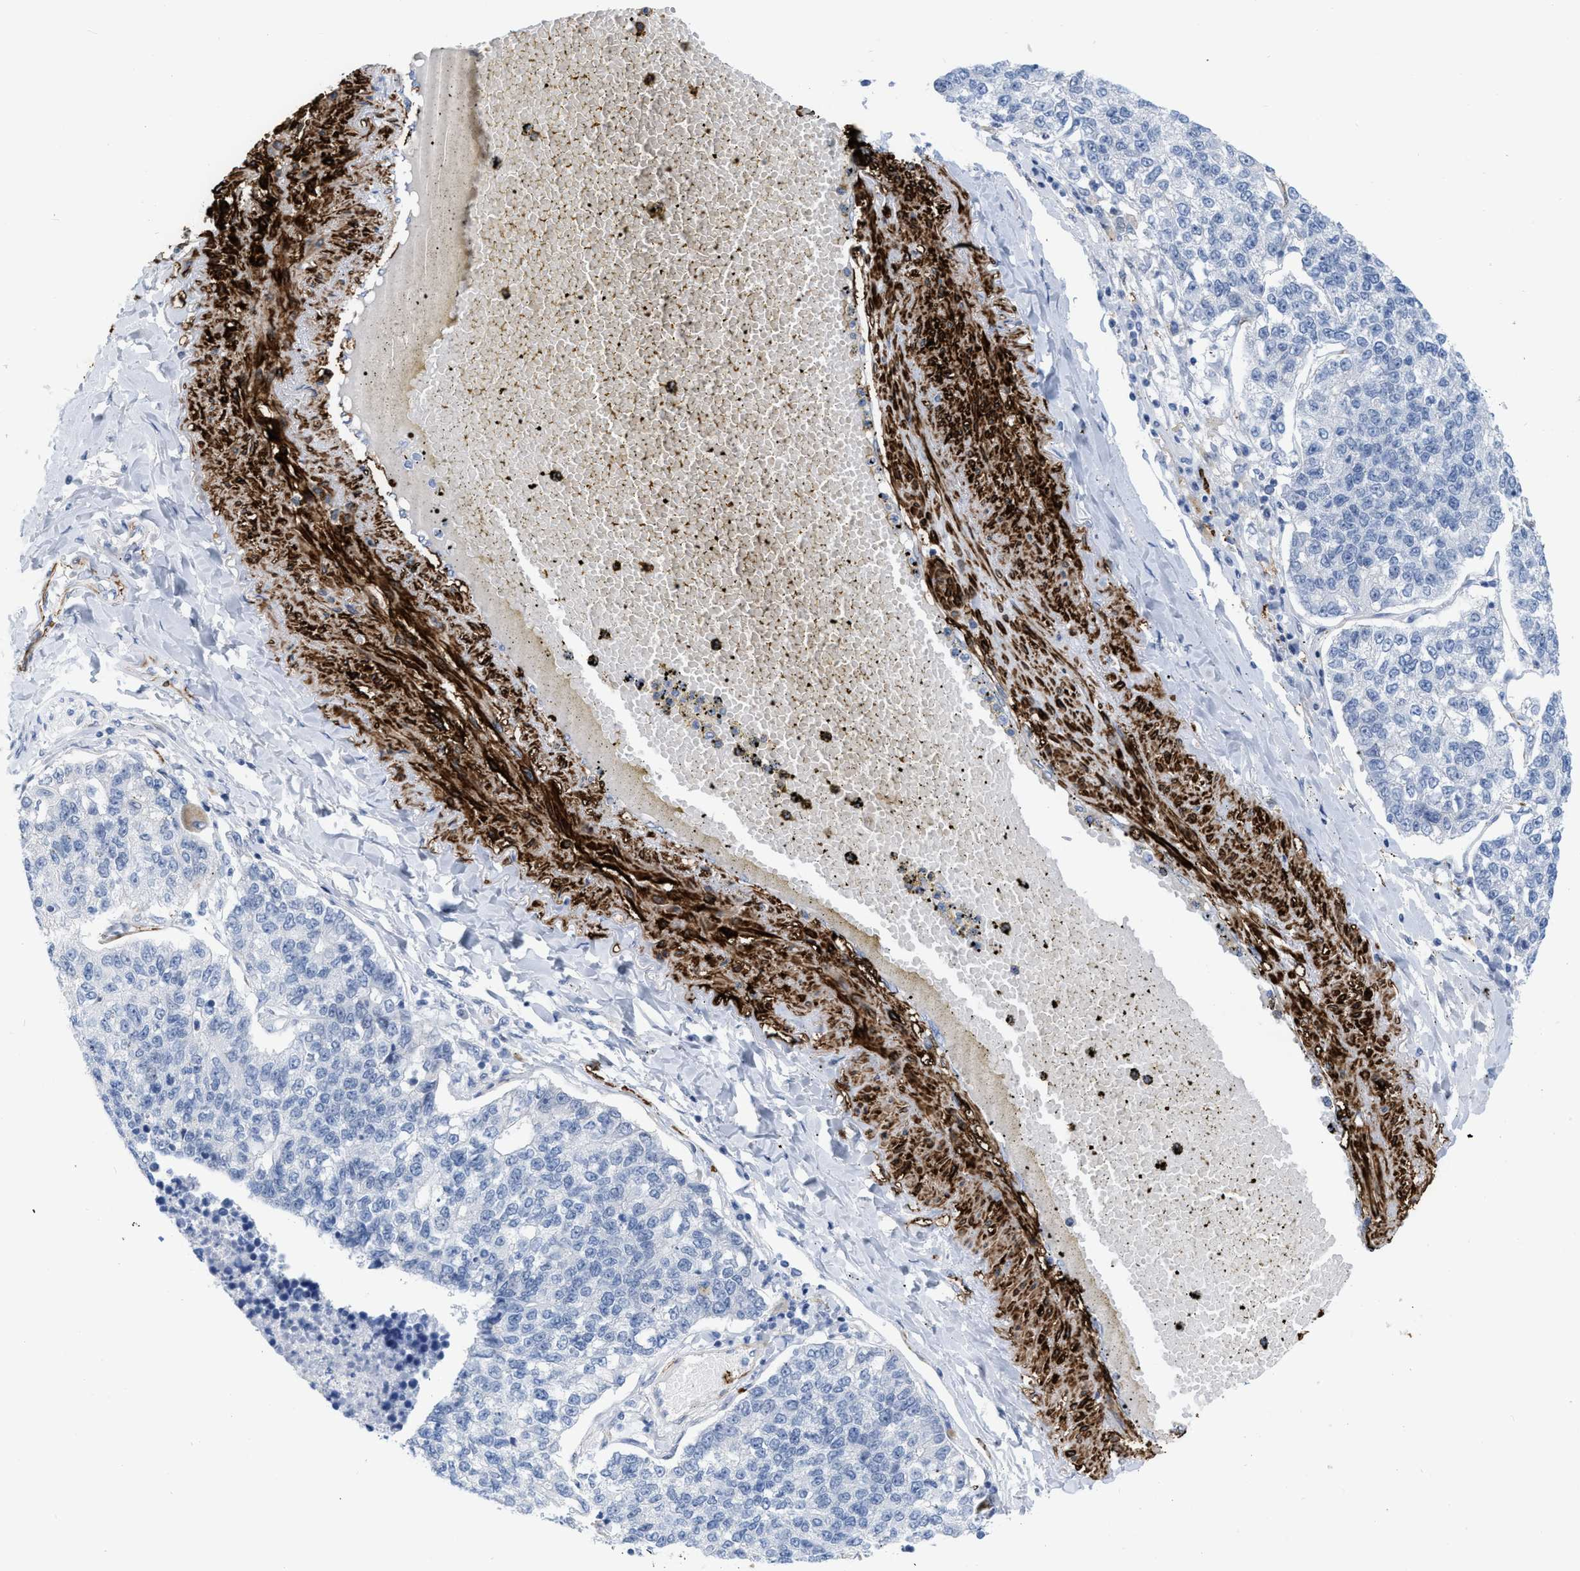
{"staining": {"intensity": "negative", "quantity": "none", "location": "none"}, "tissue": "lung cancer", "cell_type": "Tumor cells", "image_type": "cancer", "snomed": [{"axis": "morphology", "description": "Adenocarcinoma, NOS"}, {"axis": "topography", "description": "Lung"}], "caption": "IHC histopathology image of neoplastic tissue: human lung cancer stained with DAB (3,3'-diaminobenzidine) demonstrates no significant protein positivity in tumor cells.", "gene": "TAGLN", "patient": {"sex": "male", "age": 49}}